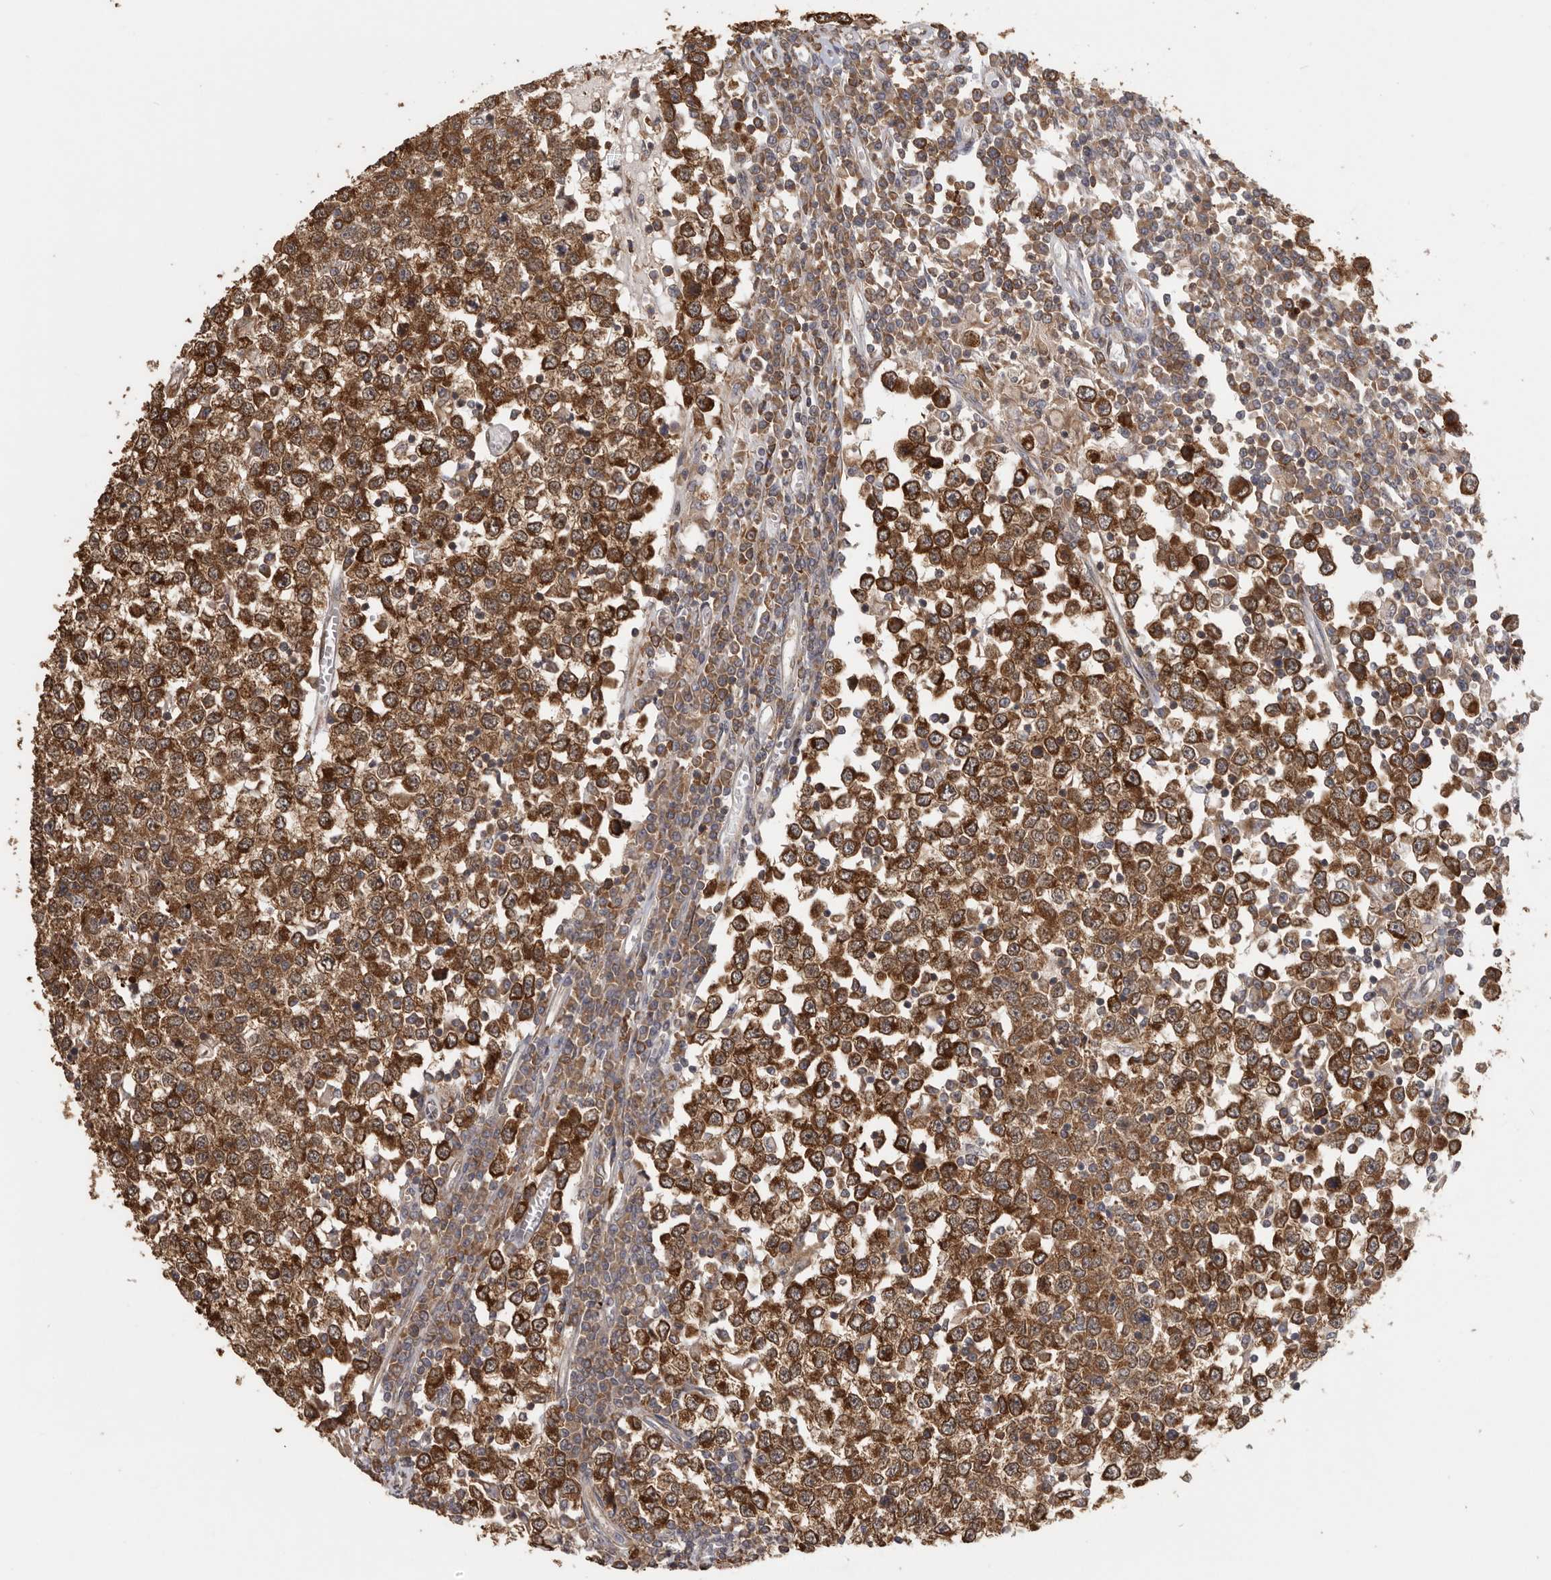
{"staining": {"intensity": "strong", "quantity": ">75%", "location": "cytoplasmic/membranous"}, "tissue": "testis cancer", "cell_type": "Tumor cells", "image_type": "cancer", "snomed": [{"axis": "morphology", "description": "Seminoma, NOS"}, {"axis": "topography", "description": "Testis"}], "caption": "A photomicrograph of testis cancer stained for a protein exhibits strong cytoplasmic/membranous brown staining in tumor cells. (brown staining indicates protein expression, while blue staining denotes nuclei).", "gene": "CCT8", "patient": {"sex": "male", "age": 65}}